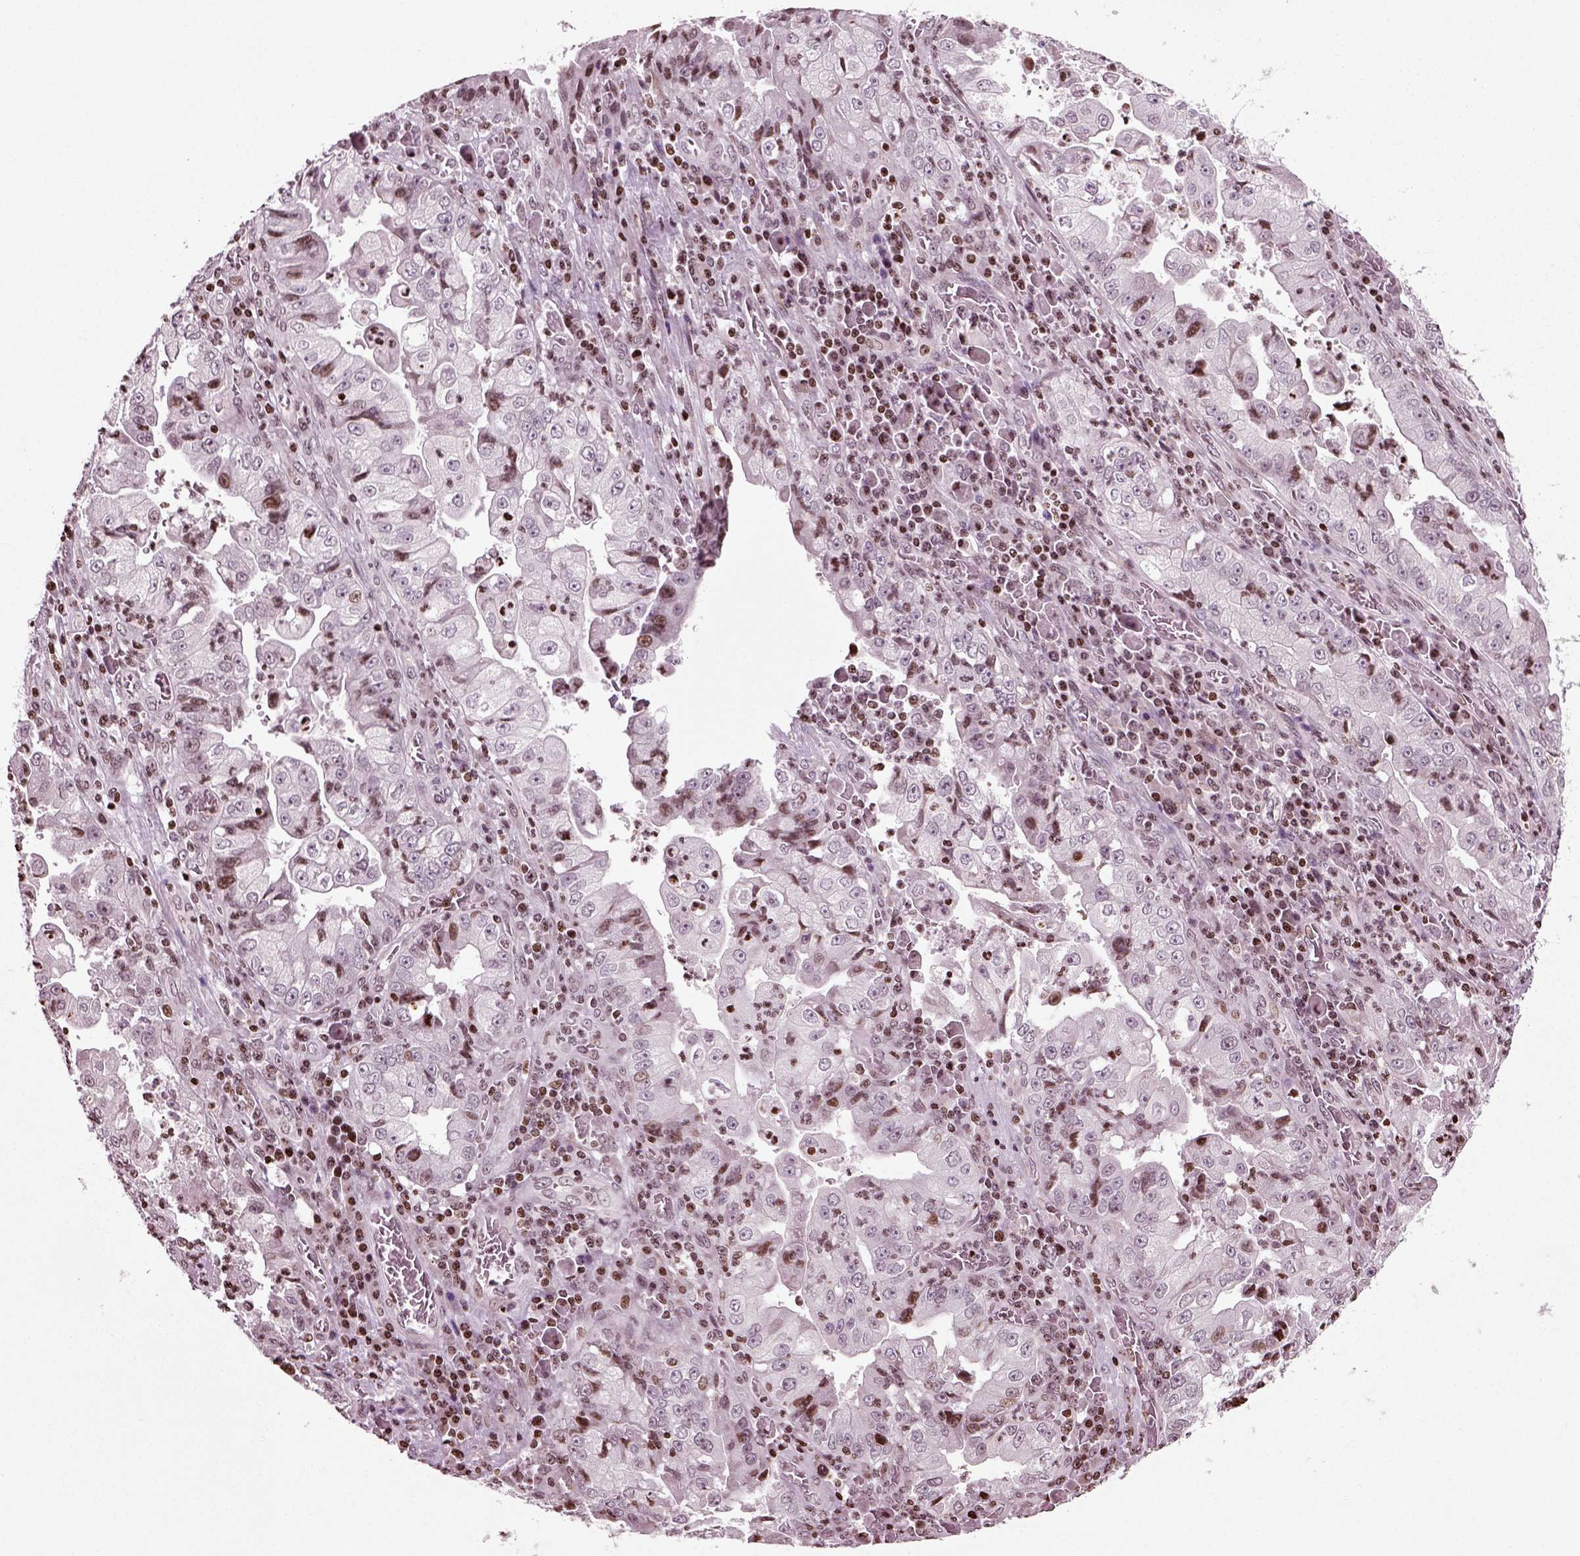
{"staining": {"intensity": "negative", "quantity": "none", "location": "none"}, "tissue": "stomach cancer", "cell_type": "Tumor cells", "image_type": "cancer", "snomed": [{"axis": "morphology", "description": "Adenocarcinoma, NOS"}, {"axis": "topography", "description": "Stomach"}], "caption": "Stomach cancer (adenocarcinoma) was stained to show a protein in brown. There is no significant positivity in tumor cells.", "gene": "HEYL", "patient": {"sex": "male", "age": 76}}